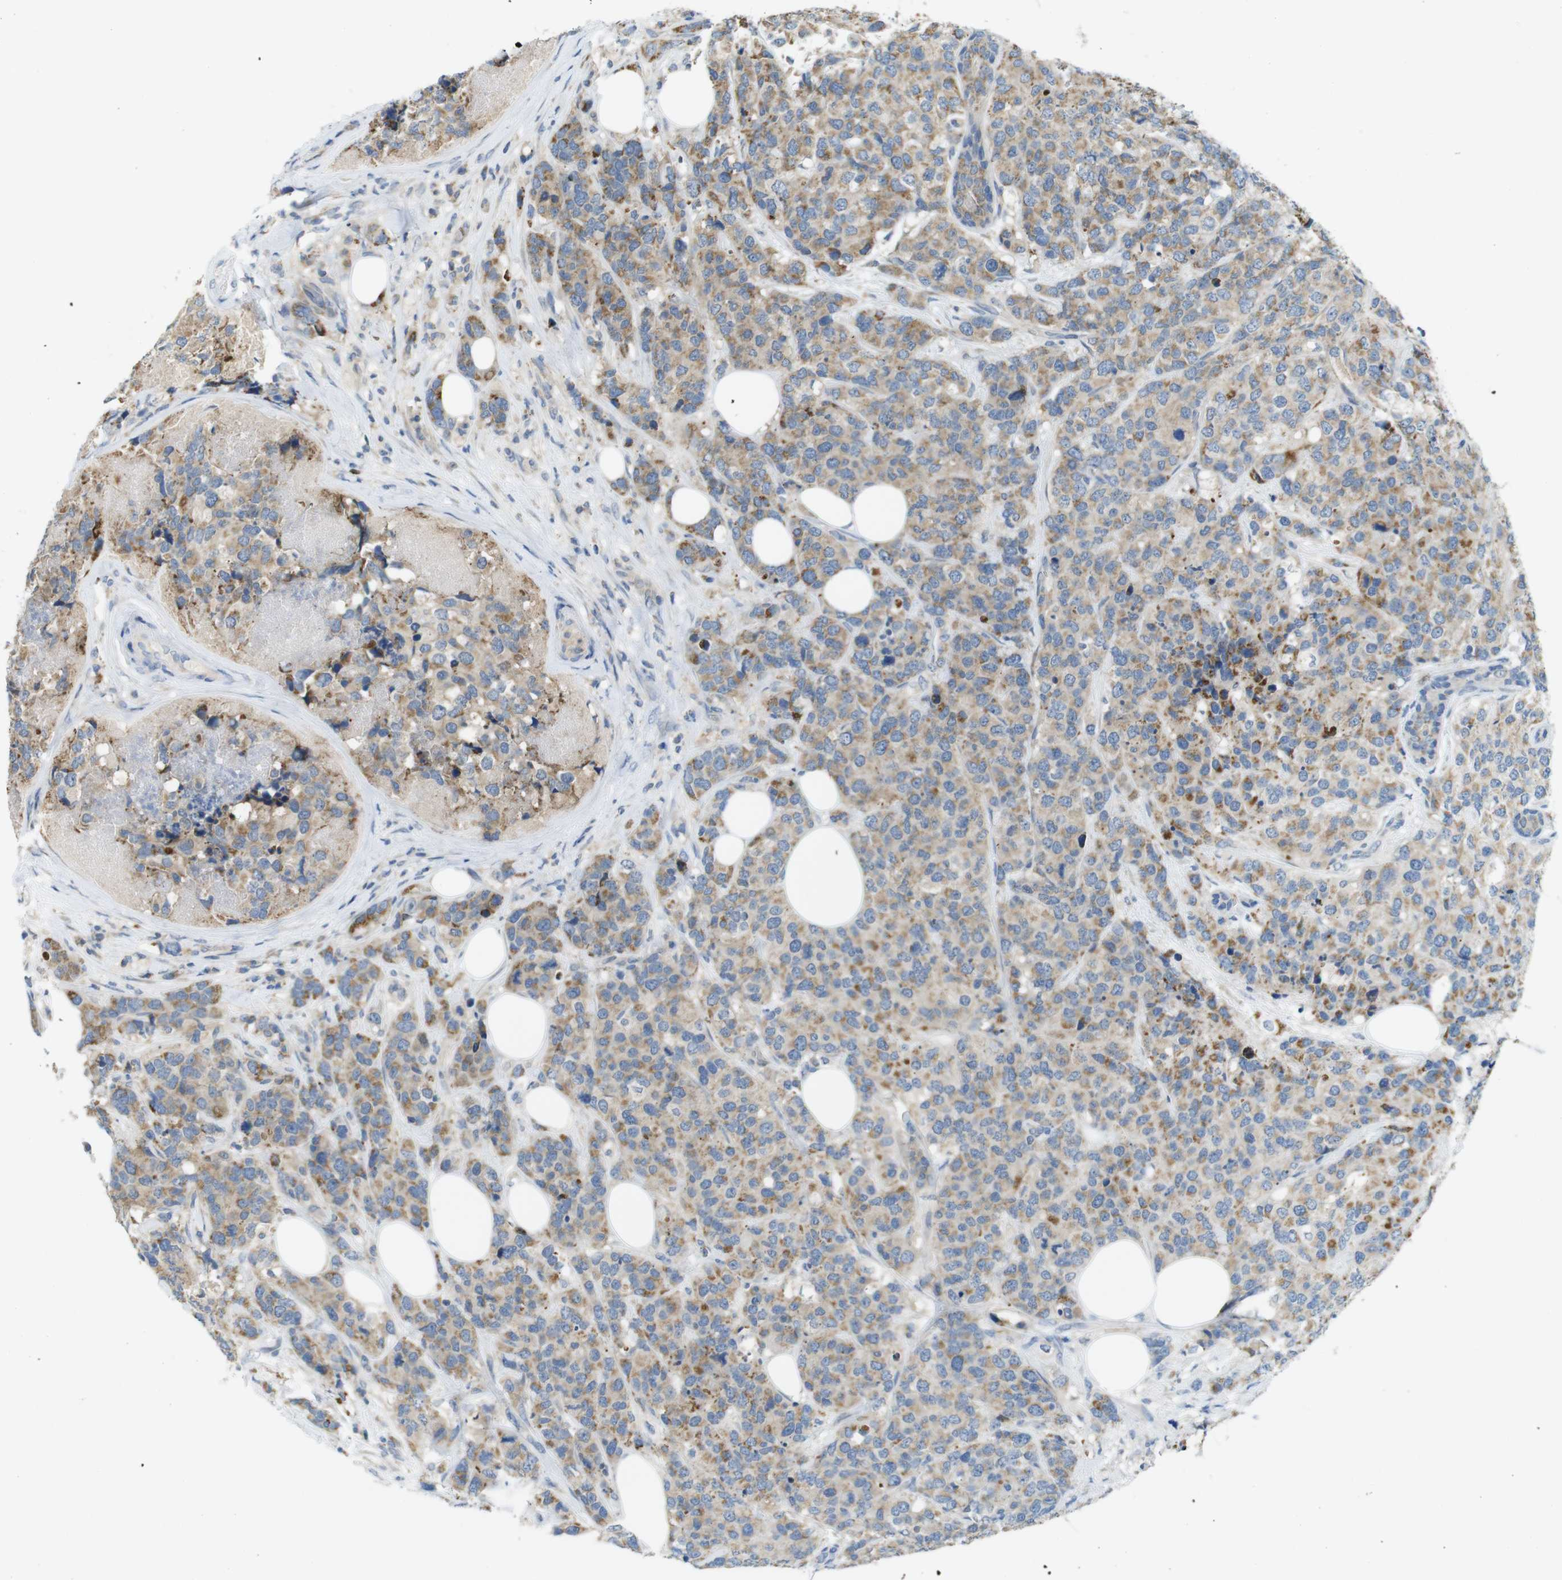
{"staining": {"intensity": "moderate", "quantity": ">75%", "location": "cytoplasmic/membranous"}, "tissue": "breast cancer", "cell_type": "Tumor cells", "image_type": "cancer", "snomed": [{"axis": "morphology", "description": "Lobular carcinoma"}, {"axis": "topography", "description": "Breast"}], "caption": "A histopathology image of lobular carcinoma (breast) stained for a protein reveals moderate cytoplasmic/membranous brown staining in tumor cells. (Stains: DAB in brown, nuclei in blue, Microscopy: brightfield microscopy at high magnification).", "gene": "MARCHF1", "patient": {"sex": "female", "age": 59}}